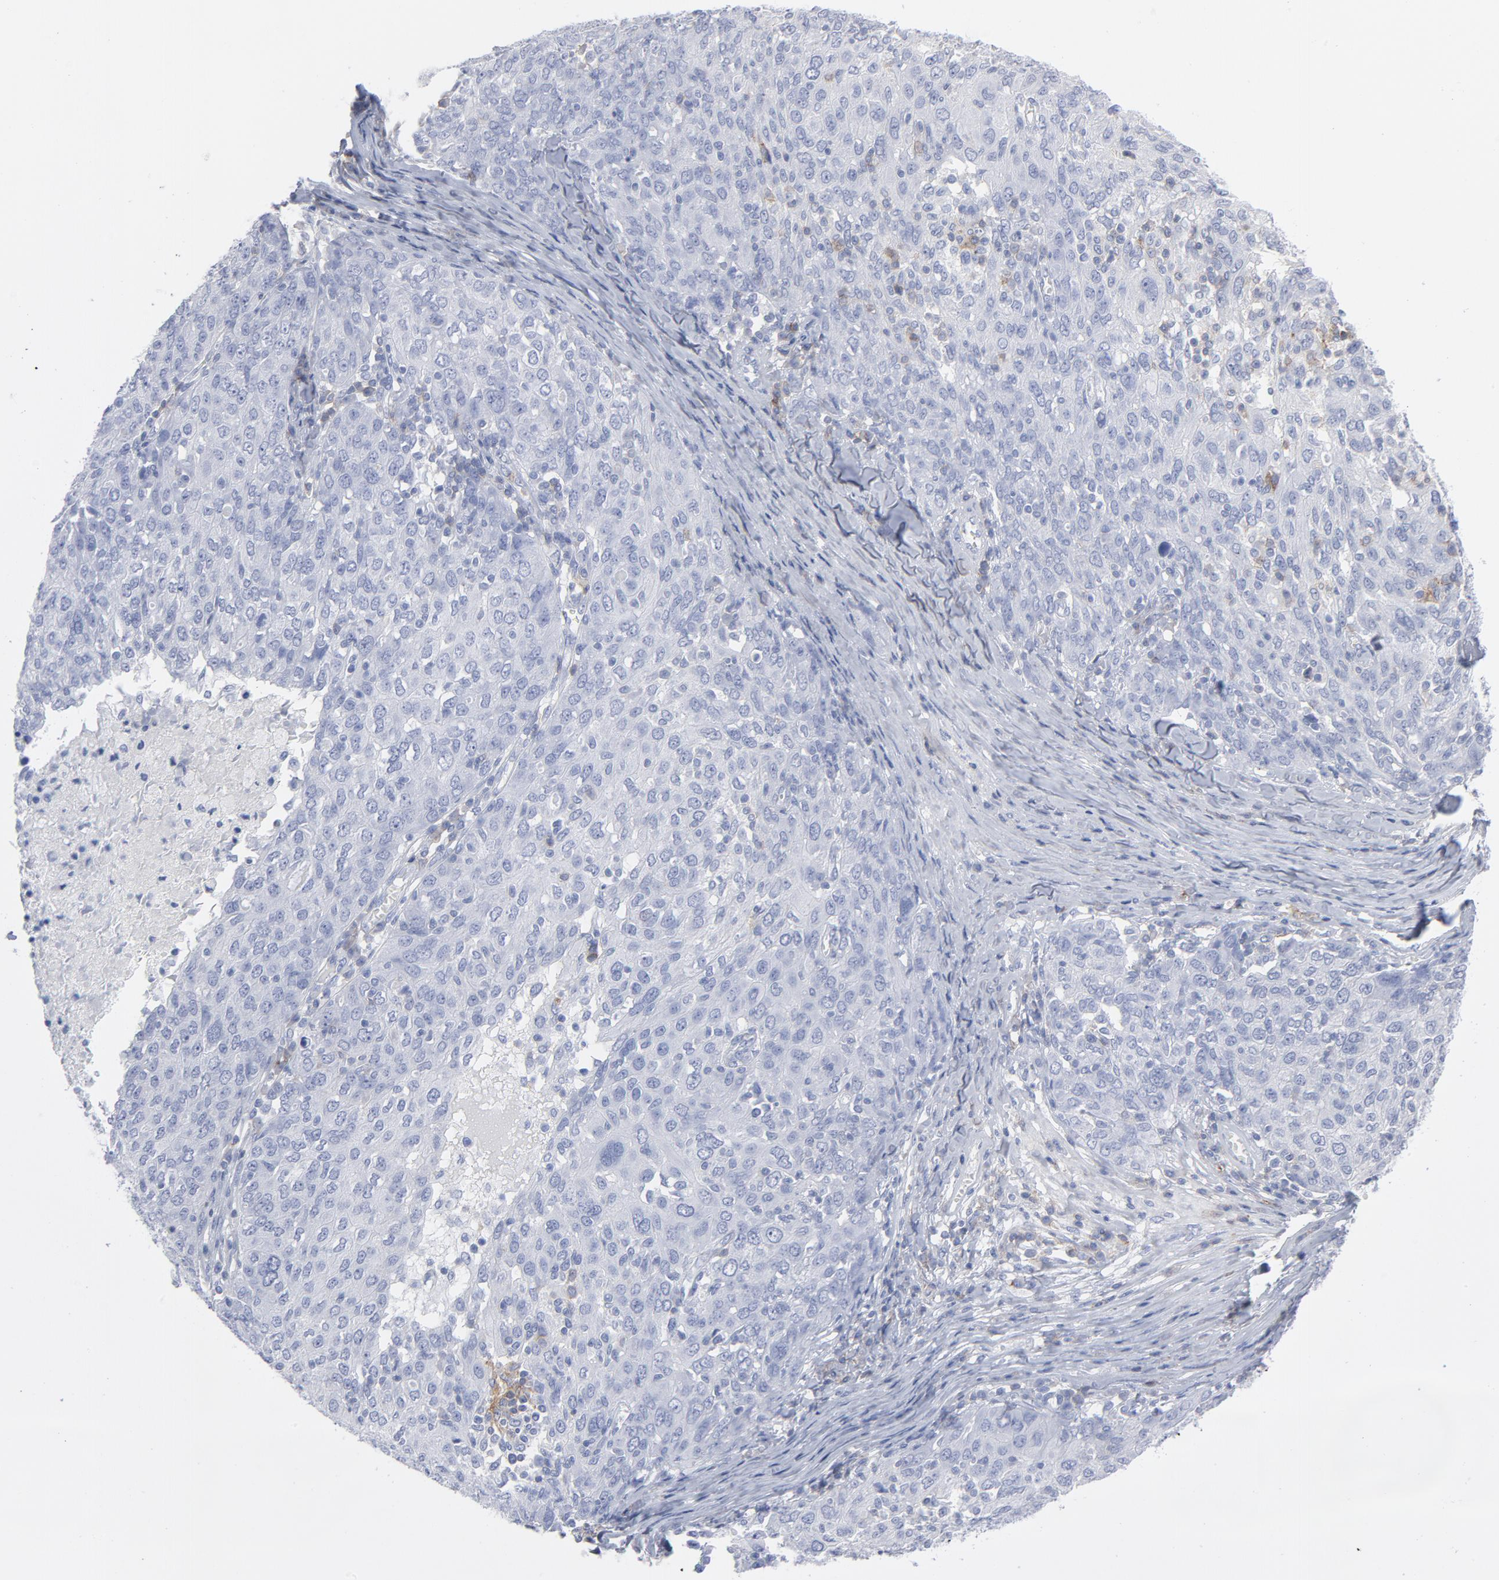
{"staining": {"intensity": "negative", "quantity": "none", "location": "none"}, "tissue": "ovarian cancer", "cell_type": "Tumor cells", "image_type": "cancer", "snomed": [{"axis": "morphology", "description": "Carcinoma, endometroid"}, {"axis": "topography", "description": "Ovary"}], "caption": "The histopathology image shows no significant positivity in tumor cells of ovarian cancer. (DAB (3,3'-diaminobenzidine) immunohistochemistry (IHC) visualized using brightfield microscopy, high magnification).", "gene": "P2RY8", "patient": {"sex": "female", "age": 50}}